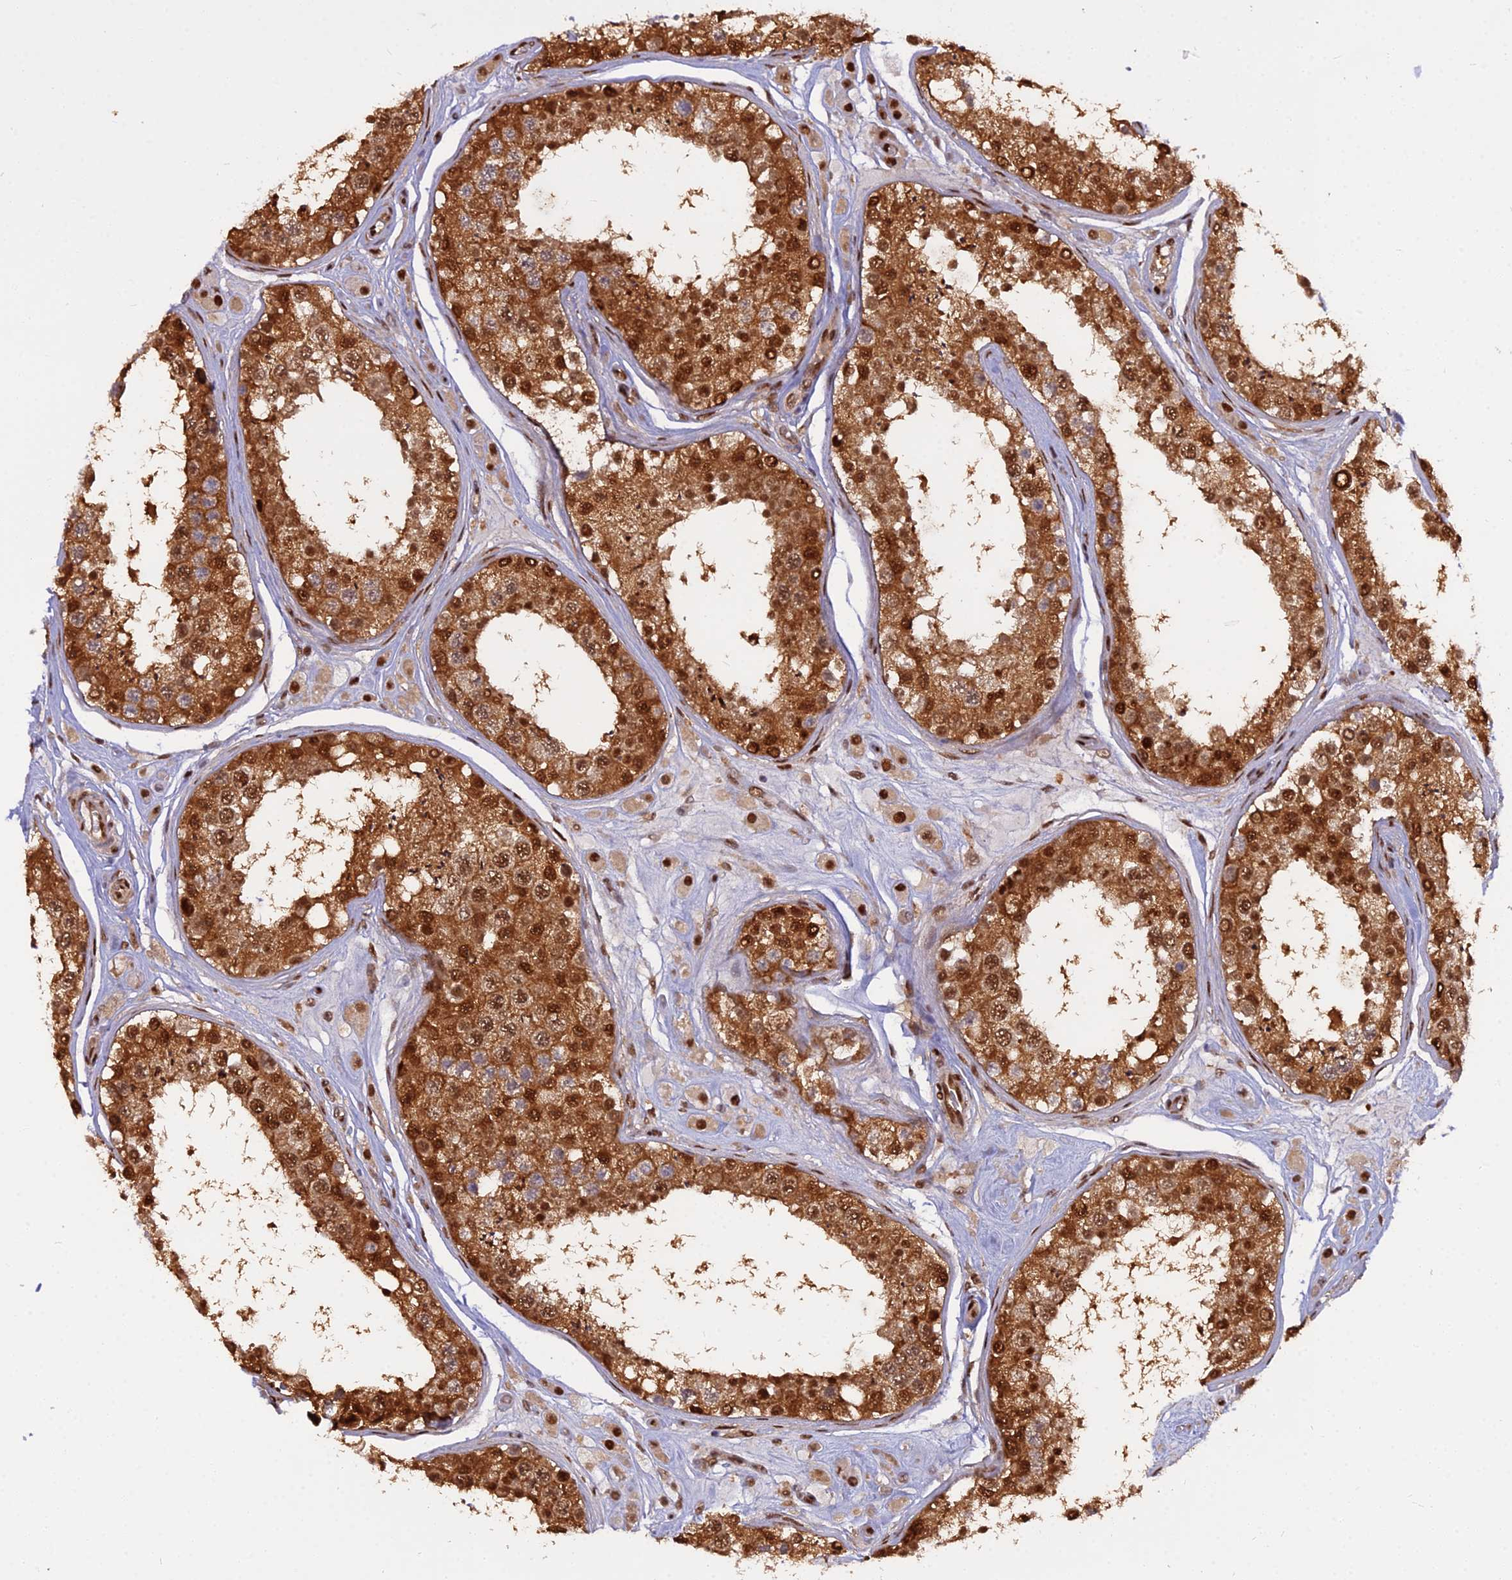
{"staining": {"intensity": "strong", "quantity": ">75%", "location": "cytoplasmic/membranous,nuclear"}, "tissue": "testis", "cell_type": "Cells in seminiferous ducts", "image_type": "normal", "snomed": [{"axis": "morphology", "description": "Normal tissue, NOS"}, {"axis": "topography", "description": "Testis"}], "caption": "Testis stained with DAB (3,3'-diaminobenzidine) immunohistochemistry (IHC) displays high levels of strong cytoplasmic/membranous,nuclear staining in about >75% of cells in seminiferous ducts.", "gene": "NPEPL1", "patient": {"sex": "male", "age": 25}}